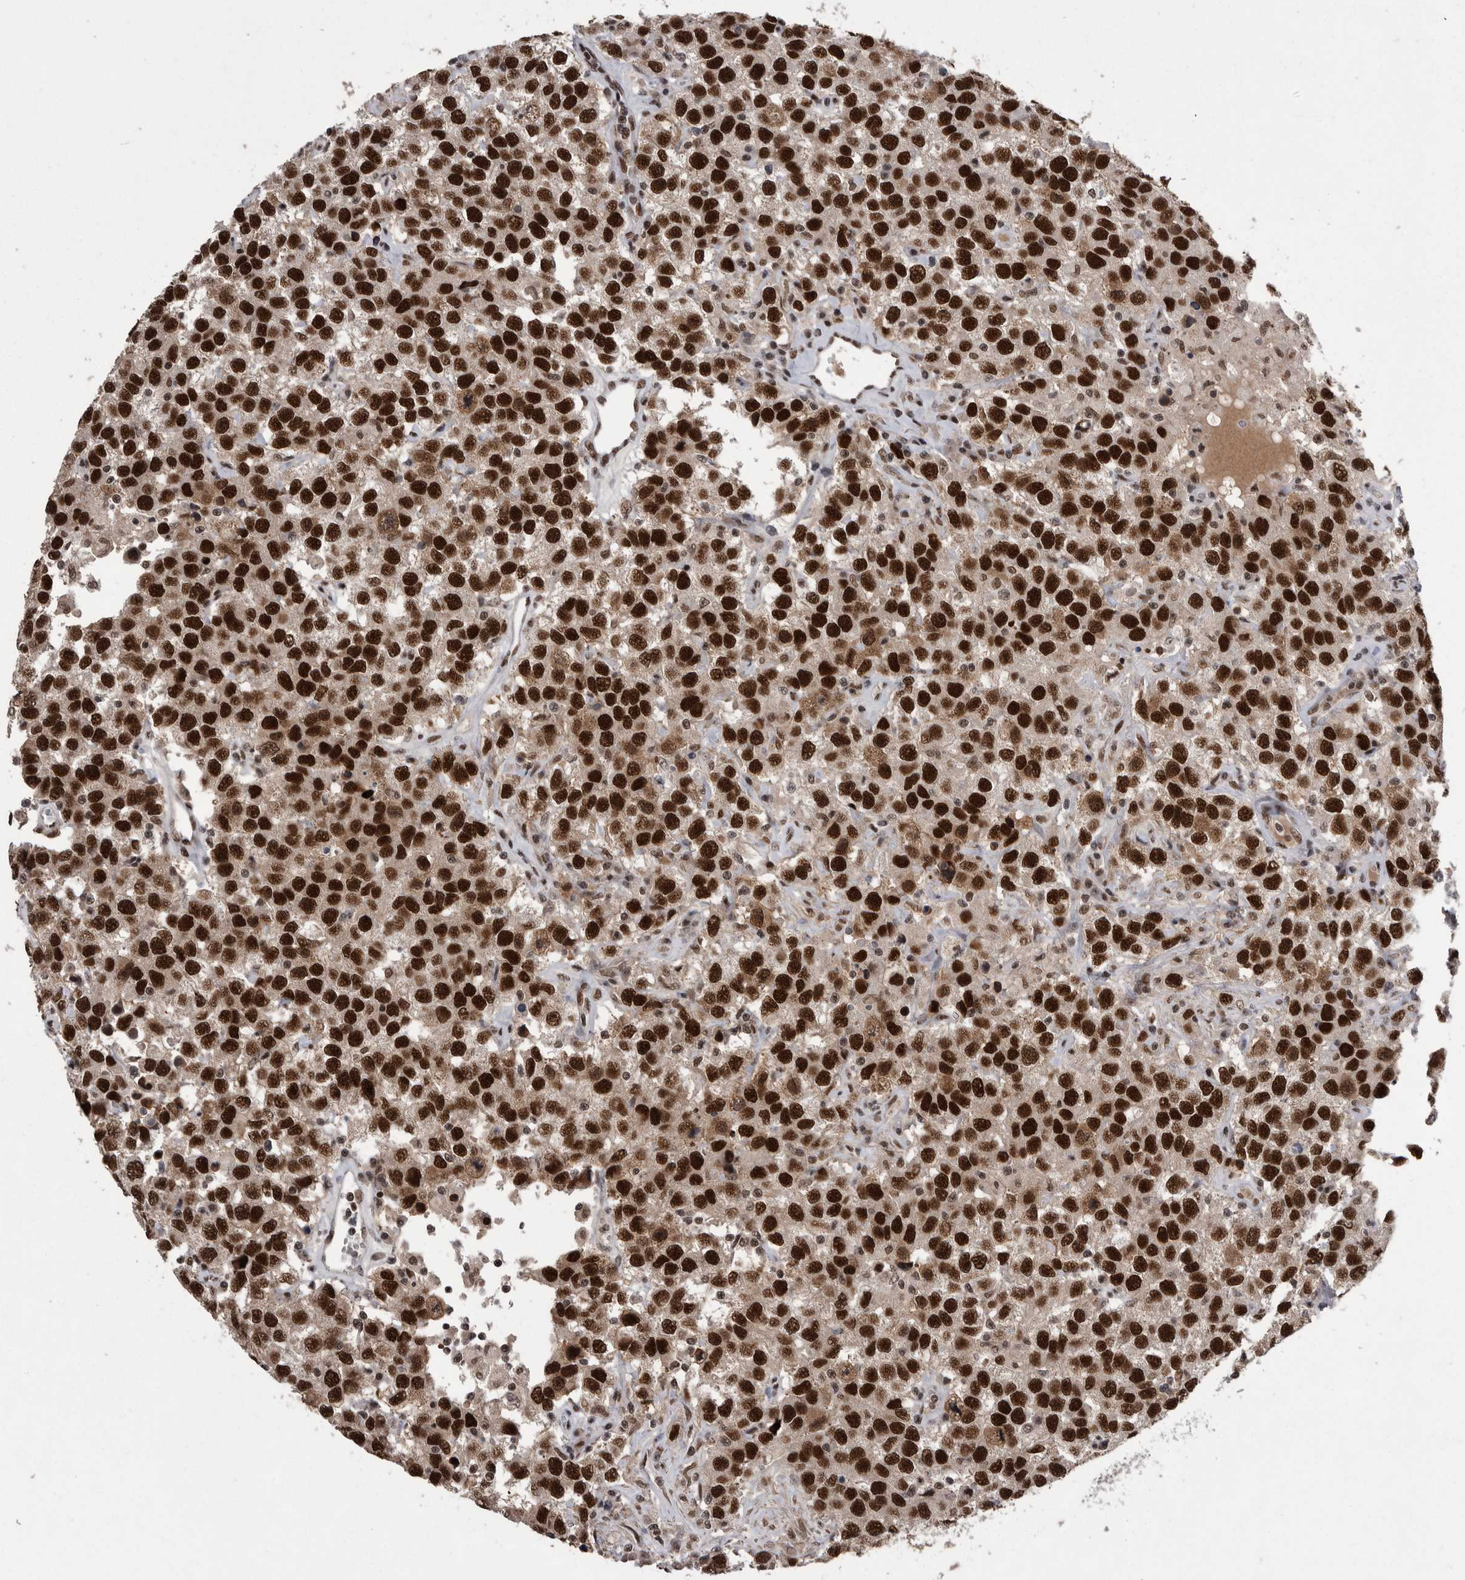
{"staining": {"intensity": "strong", "quantity": ">75%", "location": "nuclear"}, "tissue": "testis cancer", "cell_type": "Tumor cells", "image_type": "cancer", "snomed": [{"axis": "morphology", "description": "Seminoma, NOS"}, {"axis": "topography", "description": "Testis"}], "caption": "Testis seminoma stained for a protein demonstrates strong nuclear positivity in tumor cells.", "gene": "DMTF1", "patient": {"sex": "male", "age": 41}}